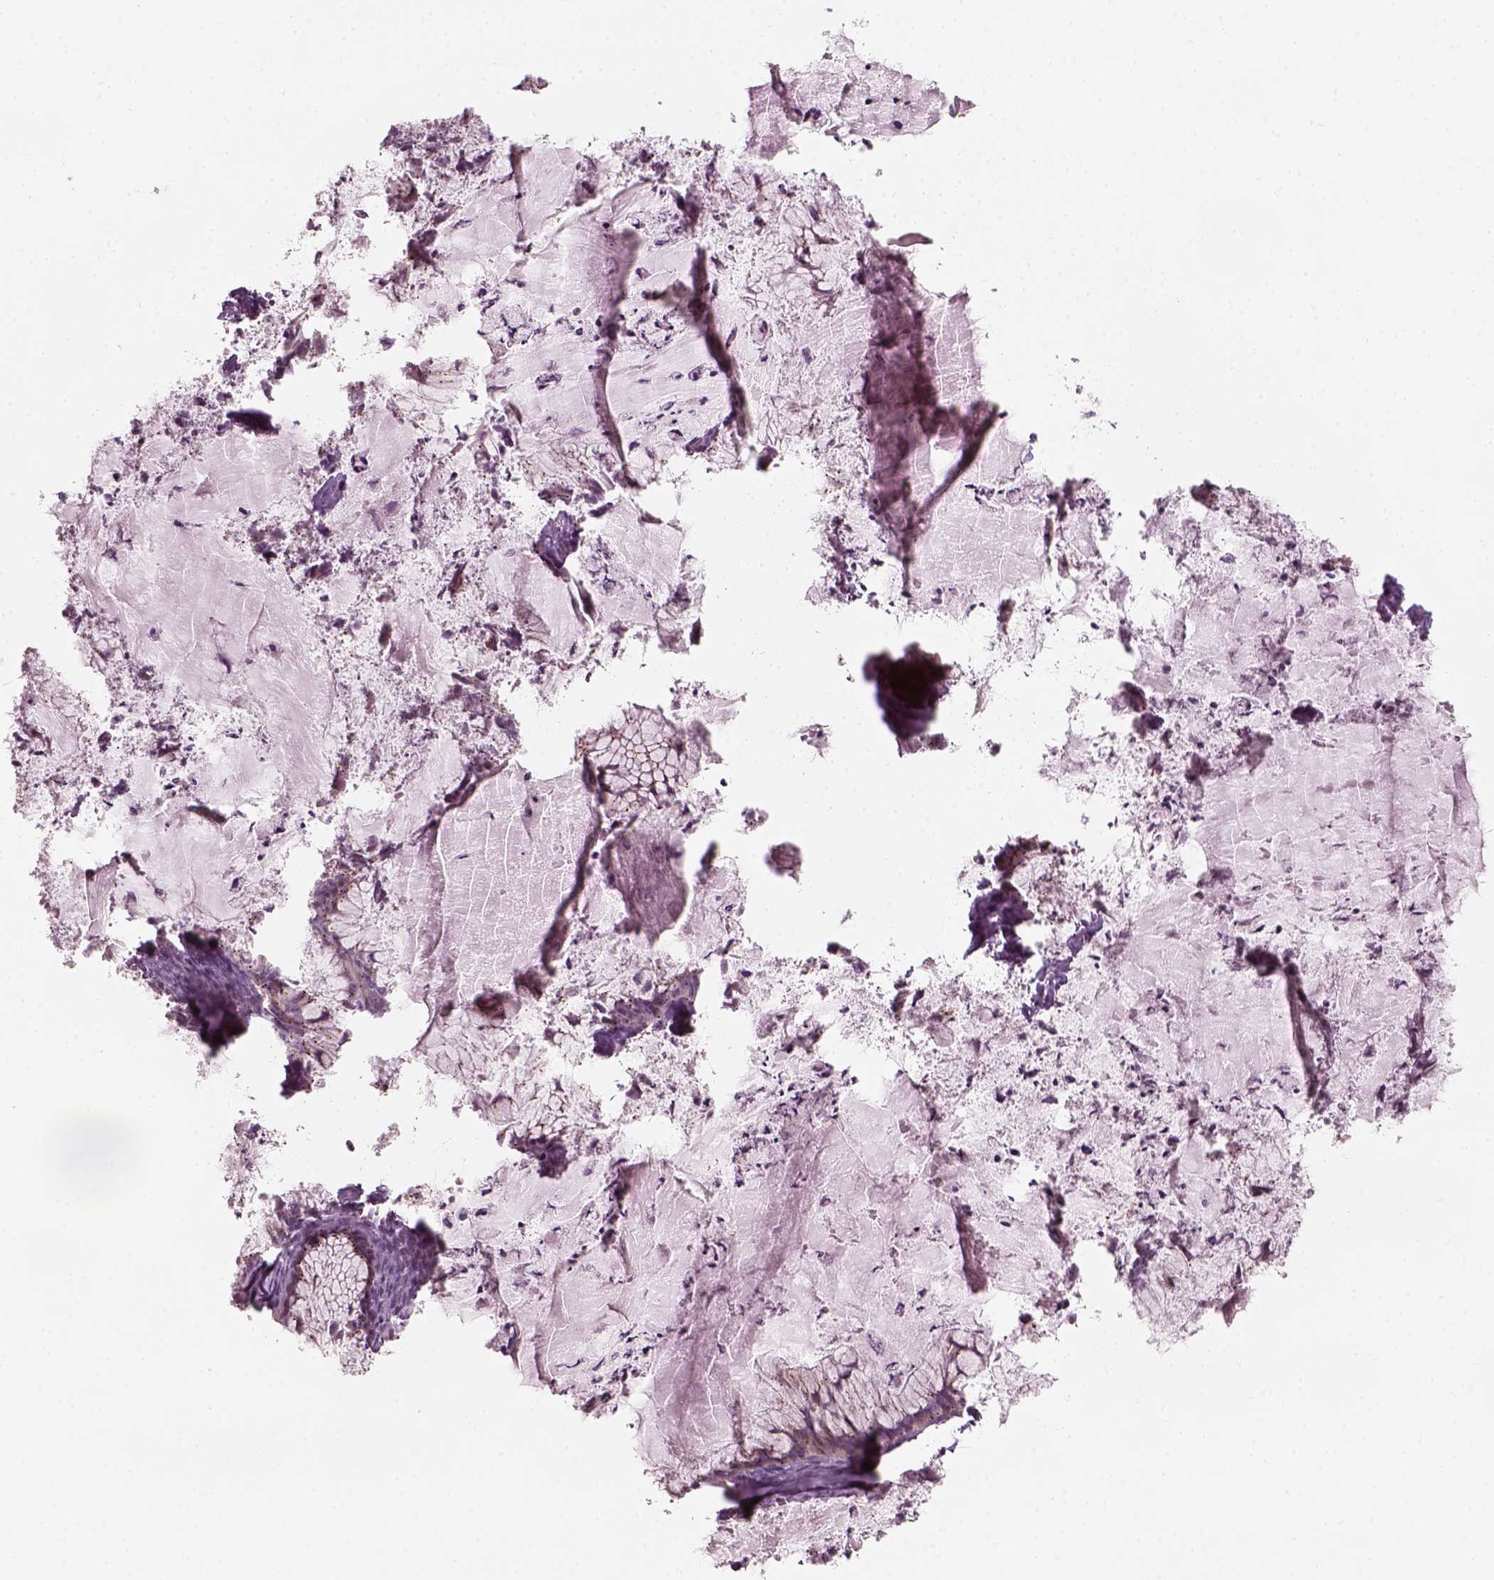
{"staining": {"intensity": "negative", "quantity": "none", "location": "none"}, "tissue": "ovarian cancer", "cell_type": "Tumor cells", "image_type": "cancer", "snomed": [{"axis": "morphology", "description": "Cystadenocarcinoma, mucinous, NOS"}, {"axis": "topography", "description": "Ovary"}], "caption": "A micrograph of ovarian cancer stained for a protein displays no brown staining in tumor cells. (Brightfield microscopy of DAB immunohistochemistry at high magnification).", "gene": "MLIP", "patient": {"sex": "female", "age": 72}}